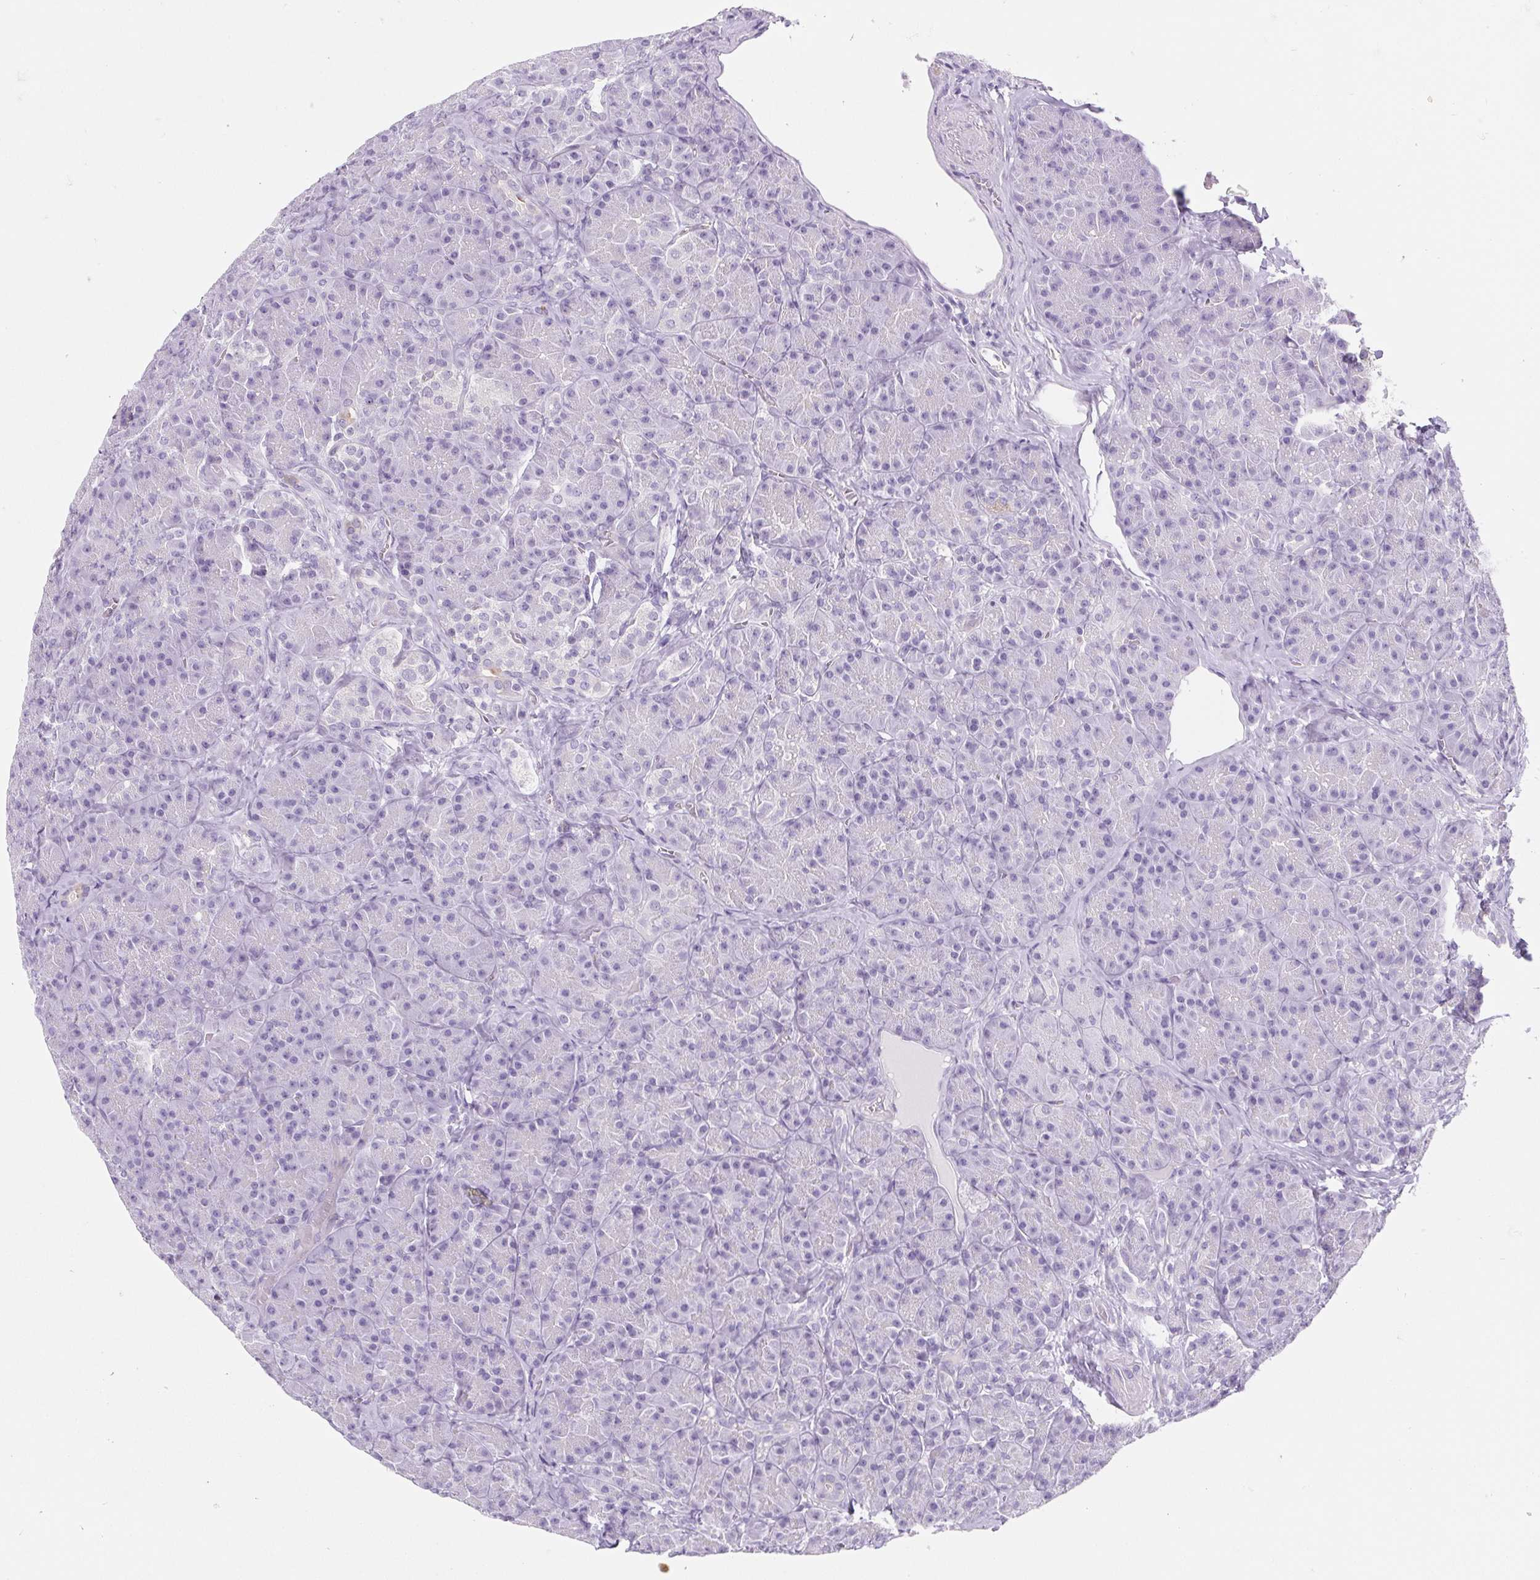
{"staining": {"intensity": "strong", "quantity": "<25%", "location": "cytoplasmic/membranous"}, "tissue": "pancreas", "cell_type": "Exocrine glandular cells", "image_type": "normal", "snomed": [{"axis": "morphology", "description": "Normal tissue, NOS"}, {"axis": "topography", "description": "Pancreas"}], "caption": "A micrograph showing strong cytoplasmic/membranous staining in about <25% of exocrine glandular cells in benign pancreas, as visualized by brown immunohistochemical staining.", "gene": "BCAS1", "patient": {"sex": "male", "age": 57}}